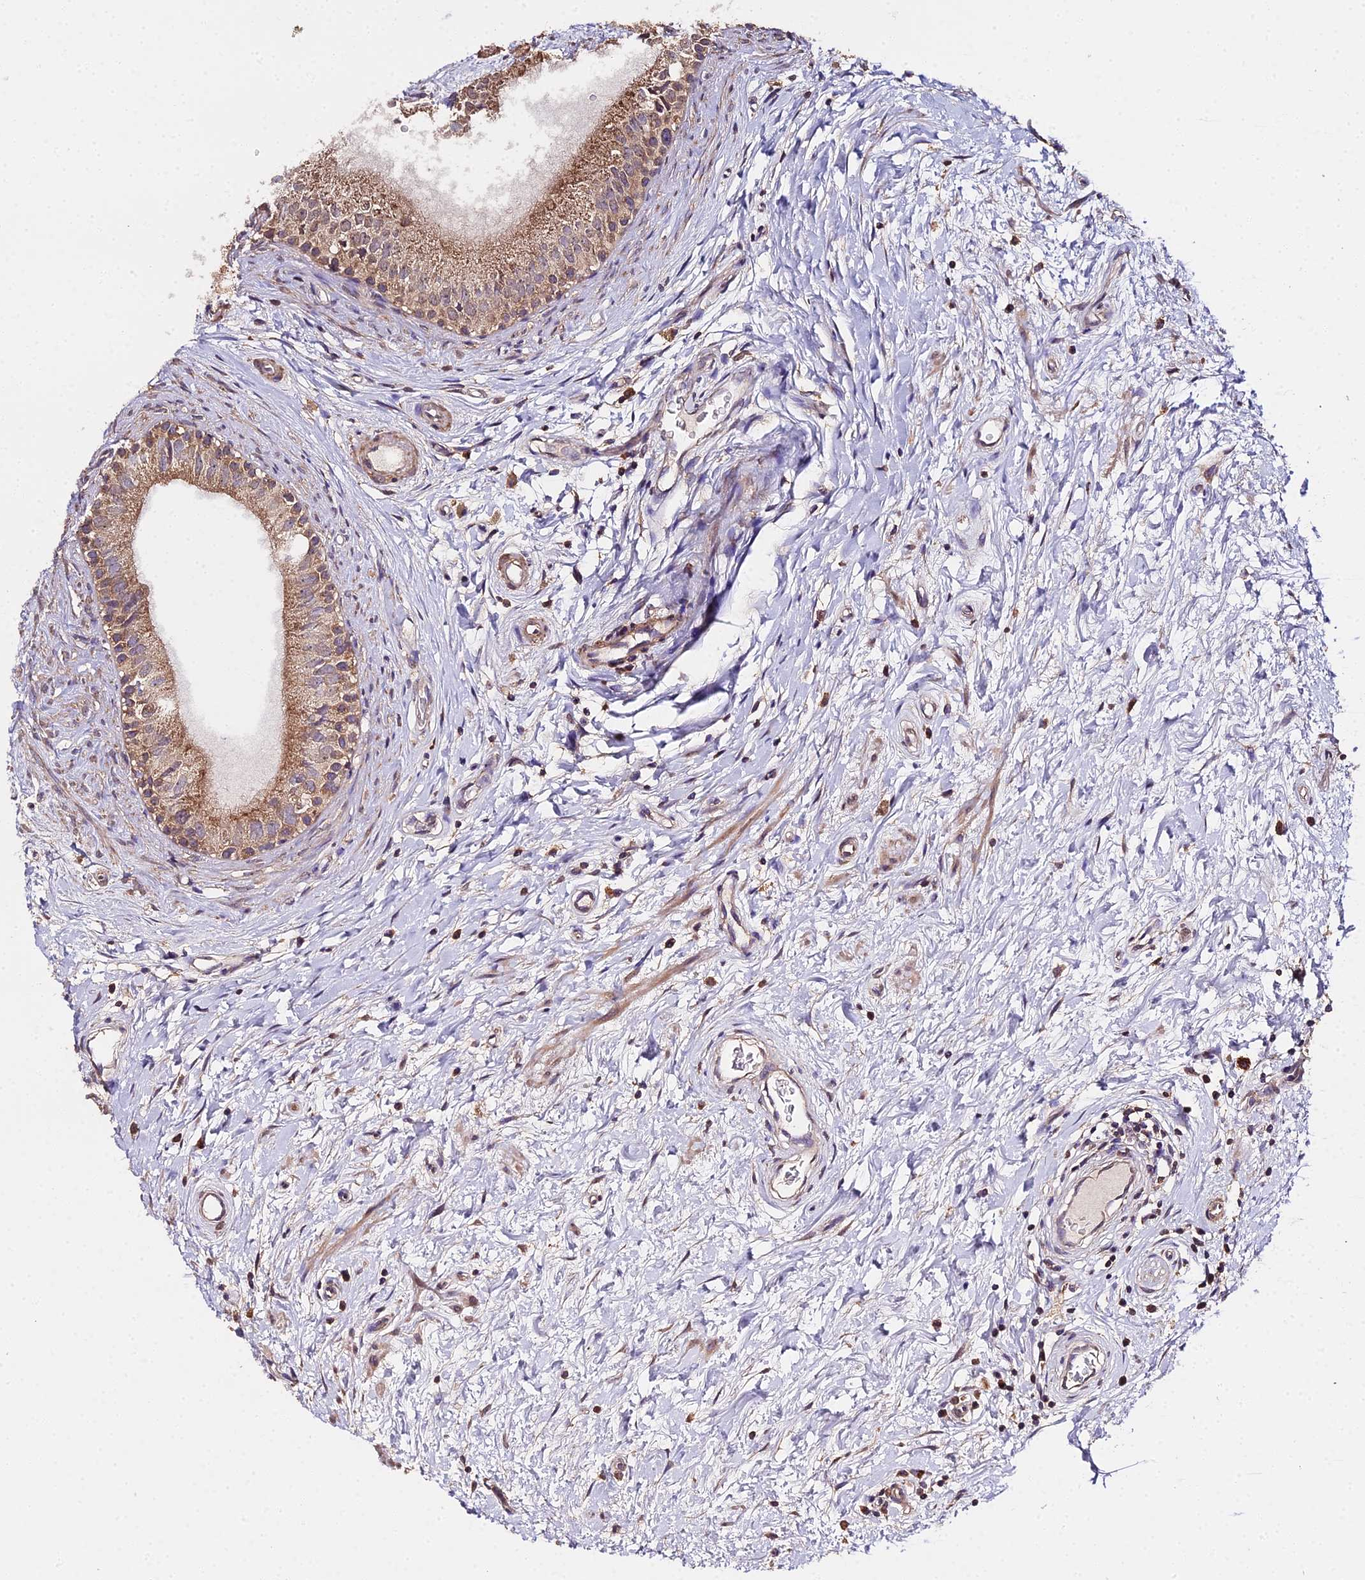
{"staining": {"intensity": "moderate", "quantity": ">75%", "location": "cytoplasmic/membranous"}, "tissue": "epididymis", "cell_type": "Glandular cells", "image_type": "normal", "snomed": [{"axis": "morphology", "description": "Normal tissue, NOS"}, {"axis": "topography", "description": "Epididymis"}], "caption": "Moderate cytoplasmic/membranous expression for a protein is appreciated in approximately >75% of glandular cells of unremarkable epididymis using immunohistochemistry (IHC).", "gene": "METTL13", "patient": {"sex": "male", "age": 80}}